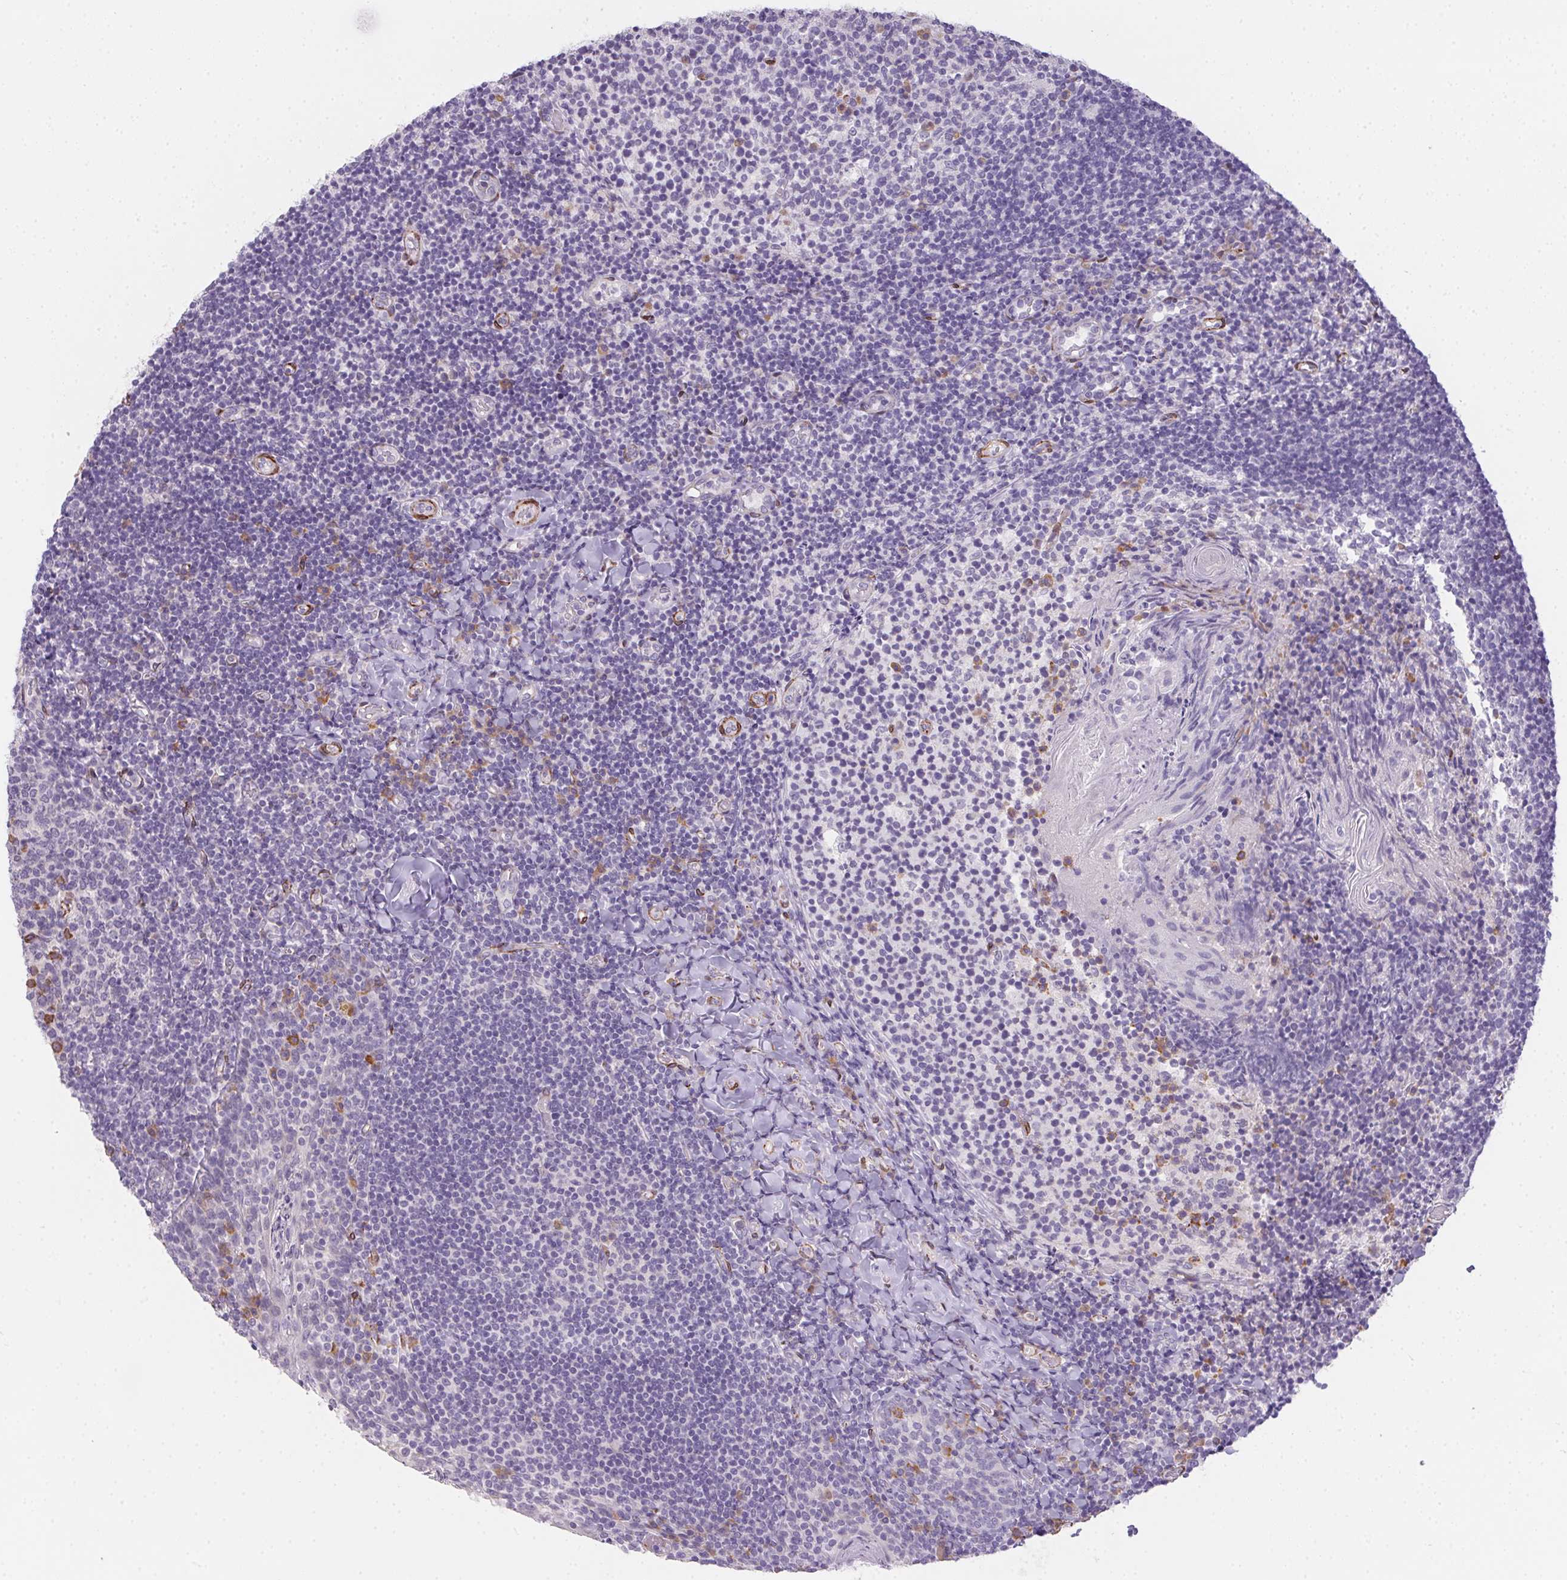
{"staining": {"intensity": "negative", "quantity": "none", "location": "none"}, "tissue": "tonsil", "cell_type": "Germinal center cells", "image_type": "normal", "snomed": [{"axis": "morphology", "description": "Normal tissue, NOS"}, {"axis": "topography", "description": "Tonsil"}], "caption": "Image shows no protein positivity in germinal center cells of benign tonsil.", "gene": "HRC", "patient": {"sex": "female", "age": 10}}